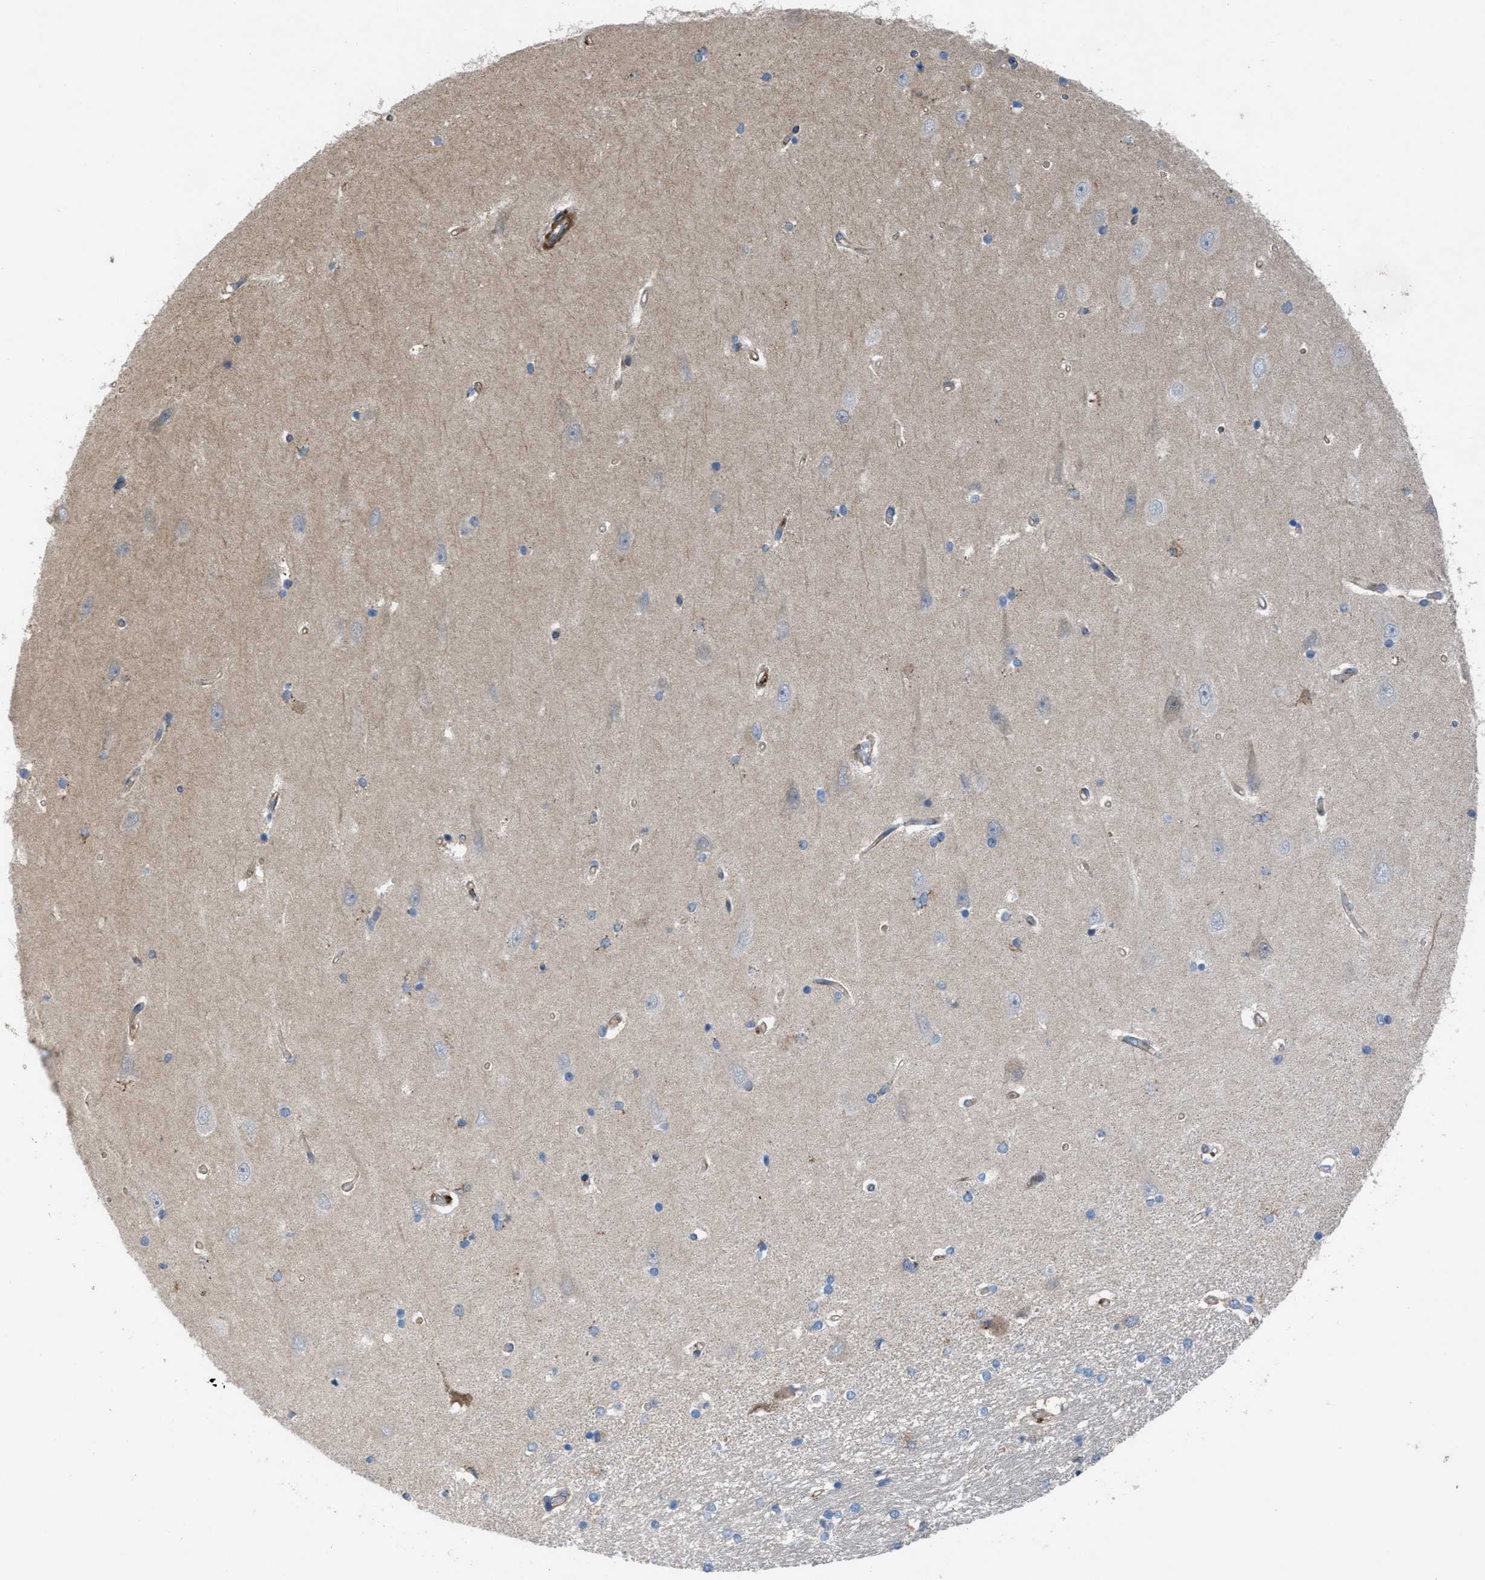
{"staining": {"intensity": "weak", "quantity": "<25%", "location": "cytoplasmic/membranous"}, "tissue": "hippocampus", "cell_type": "Glial cells", "image_type": "normal", "snomed": [{"axis": "morphology", "description": "Normal tissue, NOS"}, {"axis": "topography", "description": "Hippocampus"}], "caption": "Glial cells show no significant staining in benign hippocampus. (DAB (3,3'-diaminobenzidine) immunohistochemistry (IHC), high magnification).", "gene": "SLC6A9", "patient": {"sex": "male", "age": 45}}